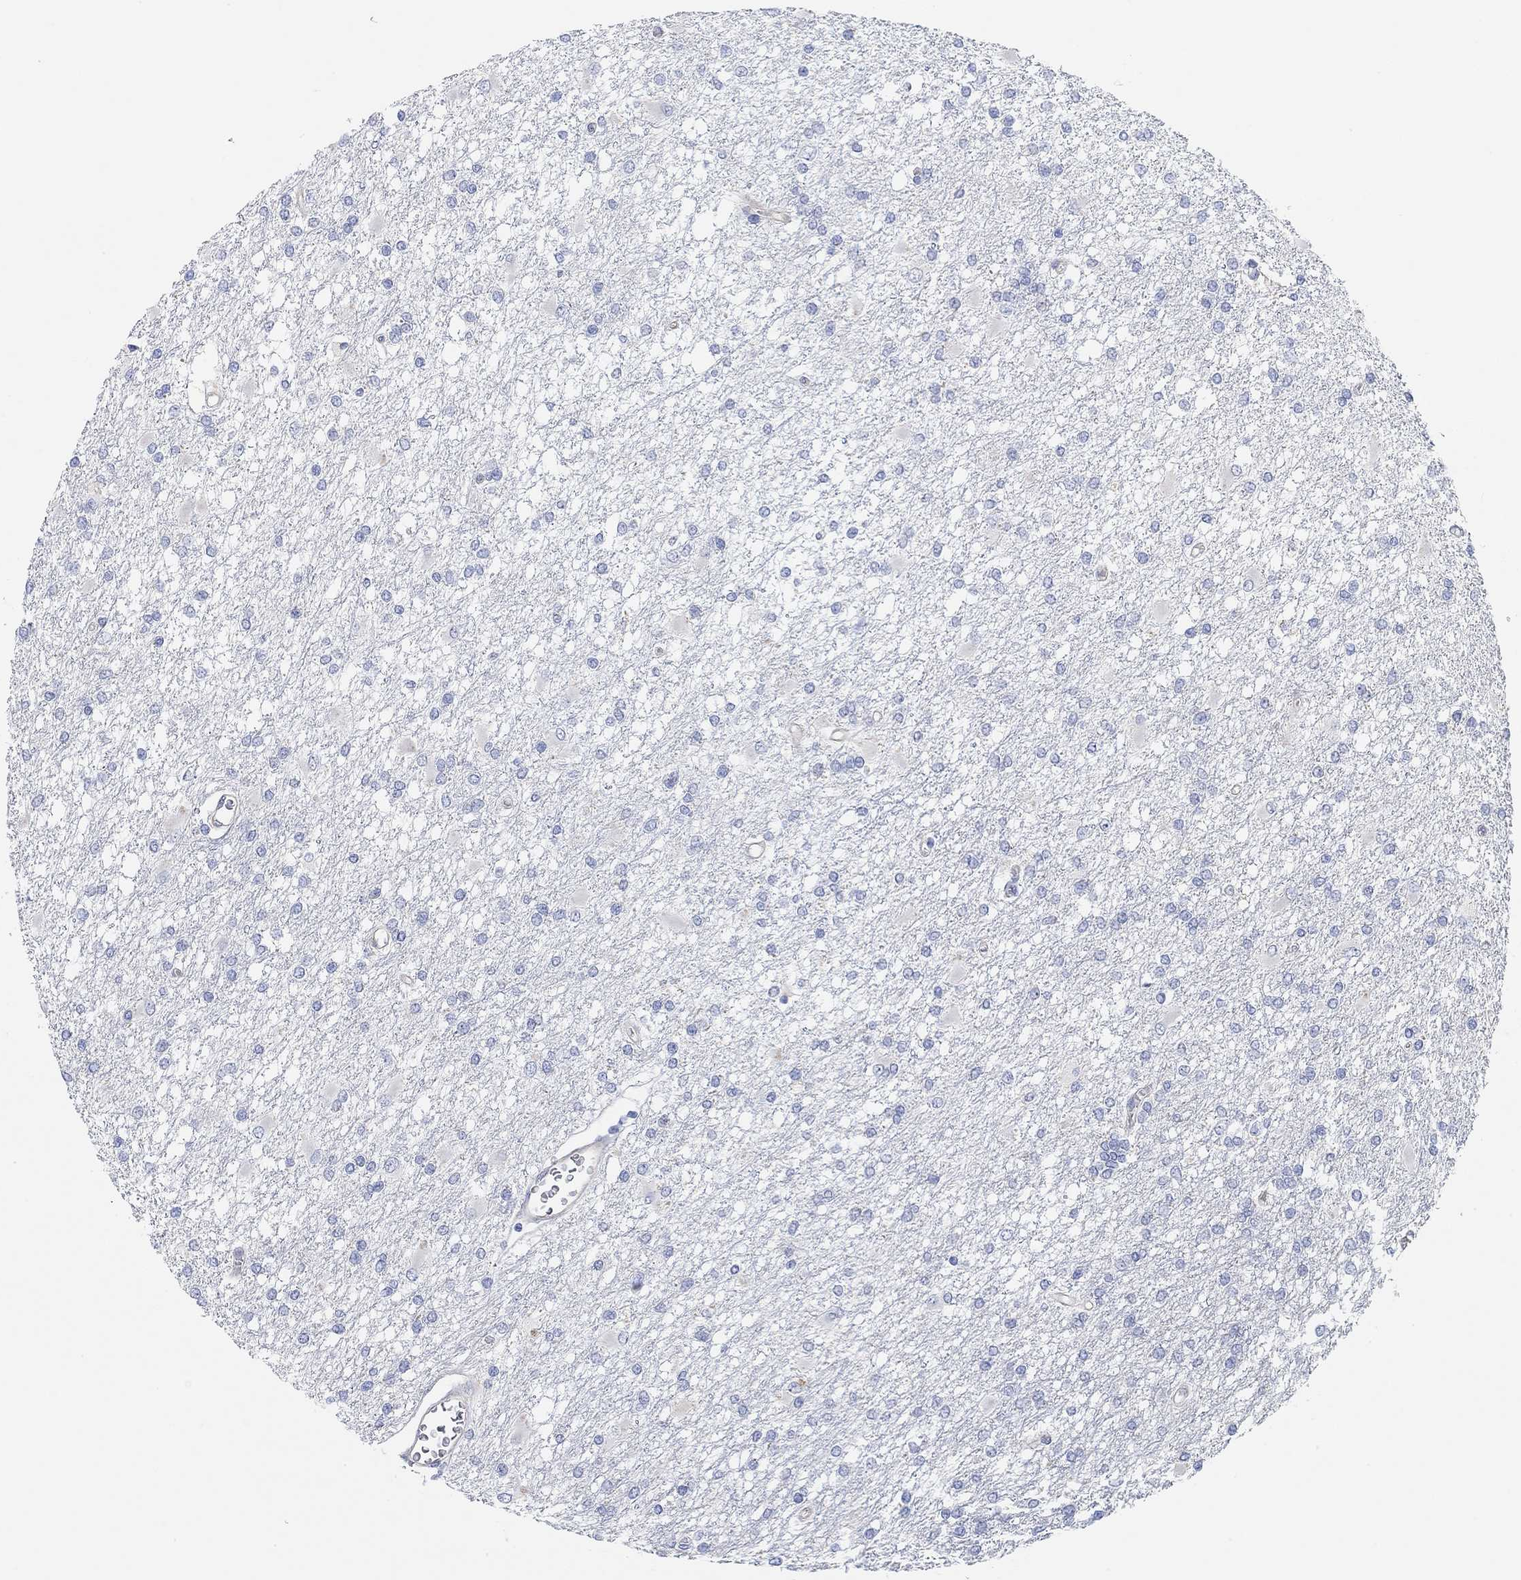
{"staining": {"intensity": "negative", "quantity": "none", "location": "none"}, "tissue": "glioma", "cell_type": "Tumor cells", "image_type": "cancer", "snomed": [{"axis": "morphology", "description": "Glioma, malignant, High grade"}, {"axis": "topography", "description": "Cerebral cortex"}], "caption": "Immunohistochemistry micrograph of neoplastic tissue: malignant glioma (high-grade) stained with DAB (3,3'-diaminobenzidine) shows no significant protein expression in tumor cells.", "gene": "RGS1", "patient": {"sex": "male", "age": 79}}